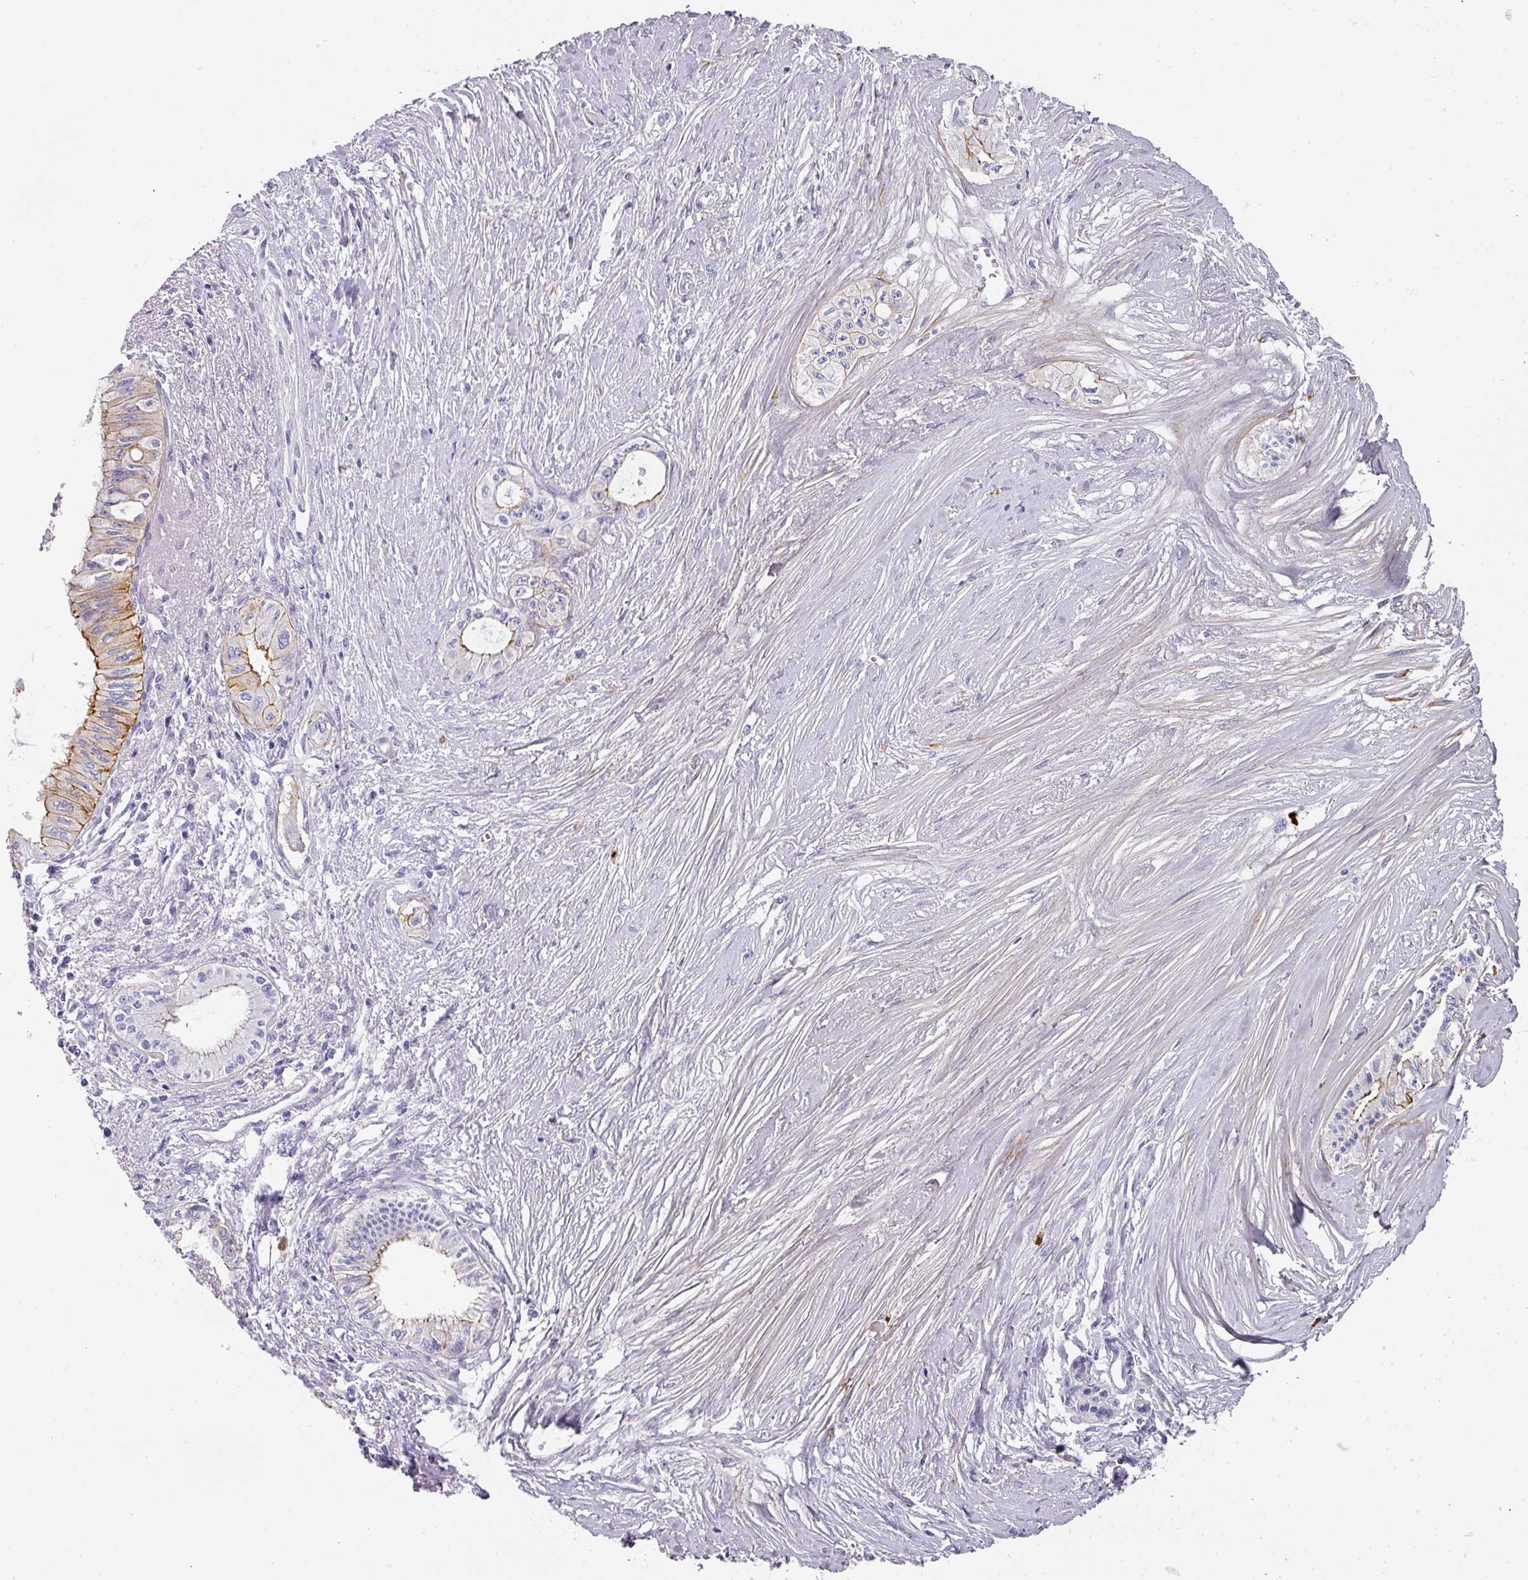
{"staining": {"intensity": "moderate", "quantity": "25%-75%", "location": "cytoplasmic/membranous"}, "tissue": "pancreatic cancer", "cell_type": "Tumor cells", "image_type": "cancer", "snomed": [{"axis": "morphology", "description": "Adenocarcinoma, NOS"}, {"axis": "topography", "description": "Pancreas"}], "caption": "About 25%-75% of tumor cells in human pancreatic adenocarcinoma reveal moderate cytoplasmic/membranous protein expression as visualized by brown immunohistochemical staining.", "gene": "ANKRD29", "patient": {"sex": "male", "age": 71}}